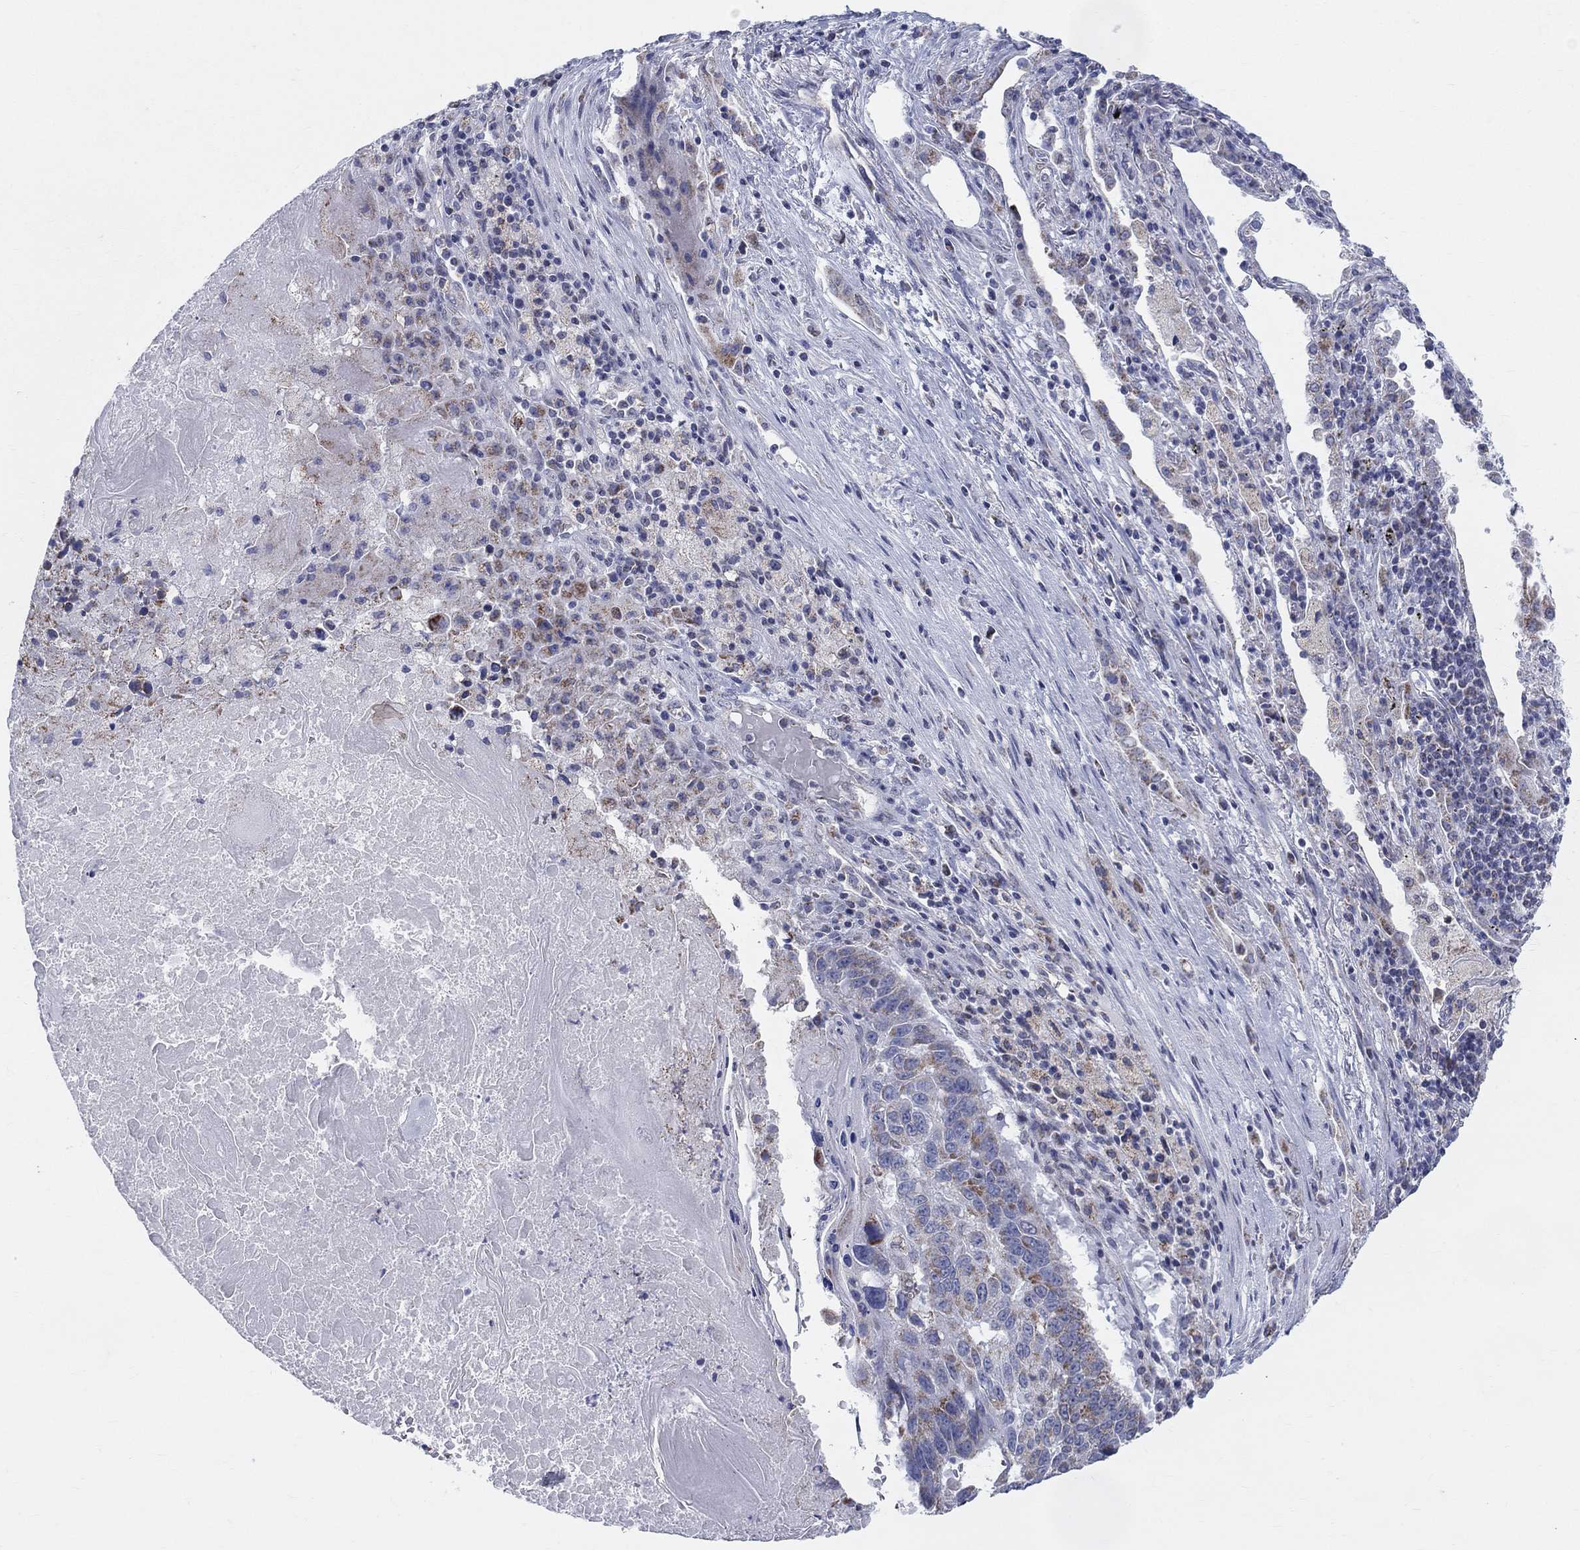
{"staining": {"intensity": "strong", "quantity": "<25%", "location": "cytoplasmic/membranous"}, "tissue": "lung cancer", "cell_type": "Tumor cells", "image_type": "cancer", "snomed": [{"axis": "morphology", "description": "Squamous cell carcinoma, NOS"}, {"axis": "topography", "description": "Lung"}], "caption": "Brown immunohistochemical staining in lung cancer reveals strong cytoplasmic/membranous expression in about <25% of tumor cells. (Brightfield microscopy of DAB IHC at high magnification).", "gene": "KISS1R", "patient": {"sex": "male", "age": 73}}